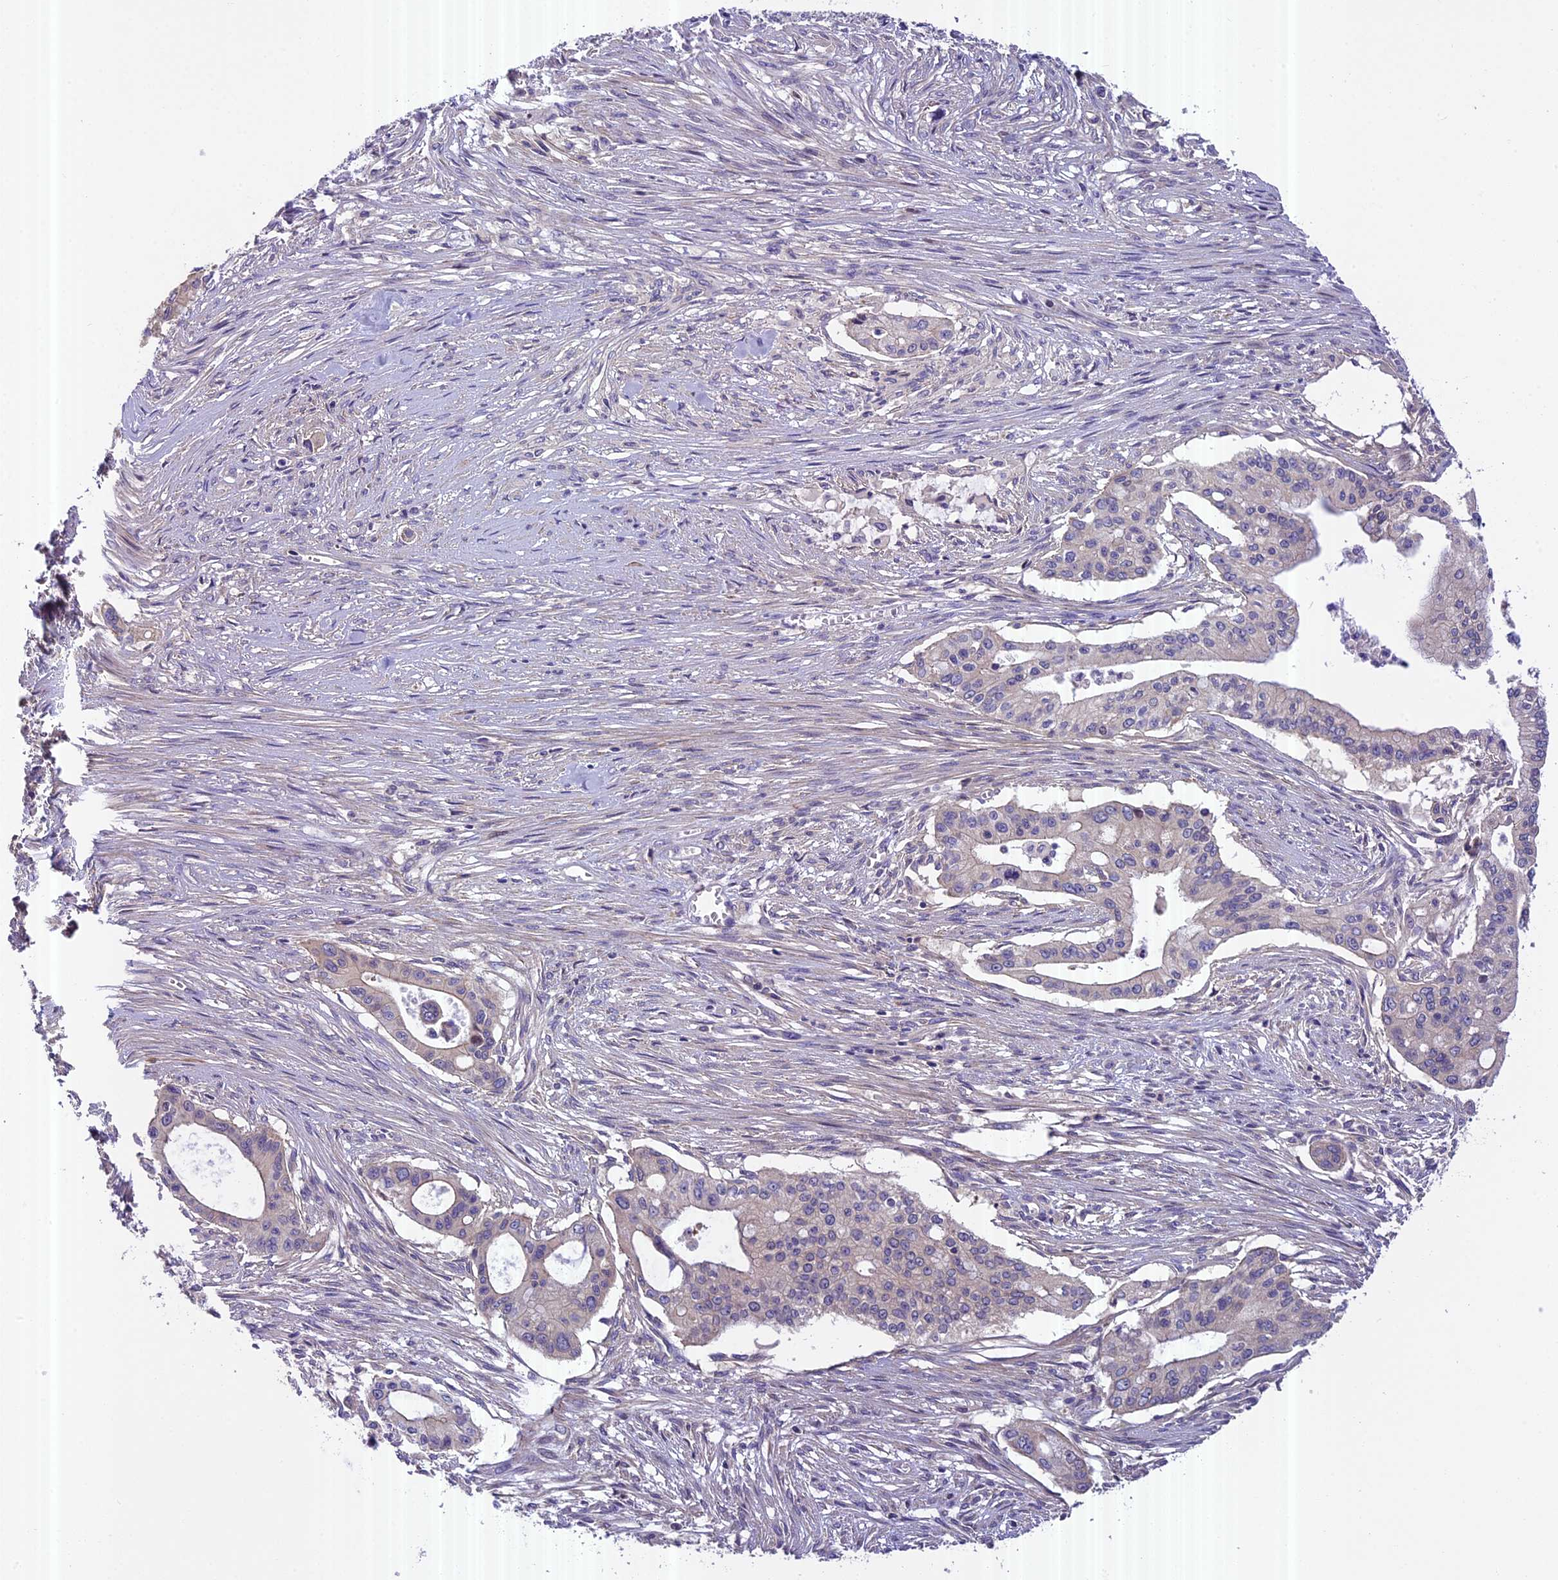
{"staining": {"intensity": "negative", "quantity": "none", "location": "none"}, "tissue": "pancreatic cancer", "cell_type": "Tumor cells", "image_type": "cancer", "snomed": [{"axis": "morphology", "description": "Adenocarcinoma, NOS"}, {"axis": "topography", "description": "Pancreas"}], "caption": "DAB (3,3'-diaminobenzidine) immunohistochemical staining of human pancreatic cancer (adenocarcinoma) reveals no significant positivity in tumor cells.", "gene": "FAM98C", "patient": {"sex": "male", "age": 46}}